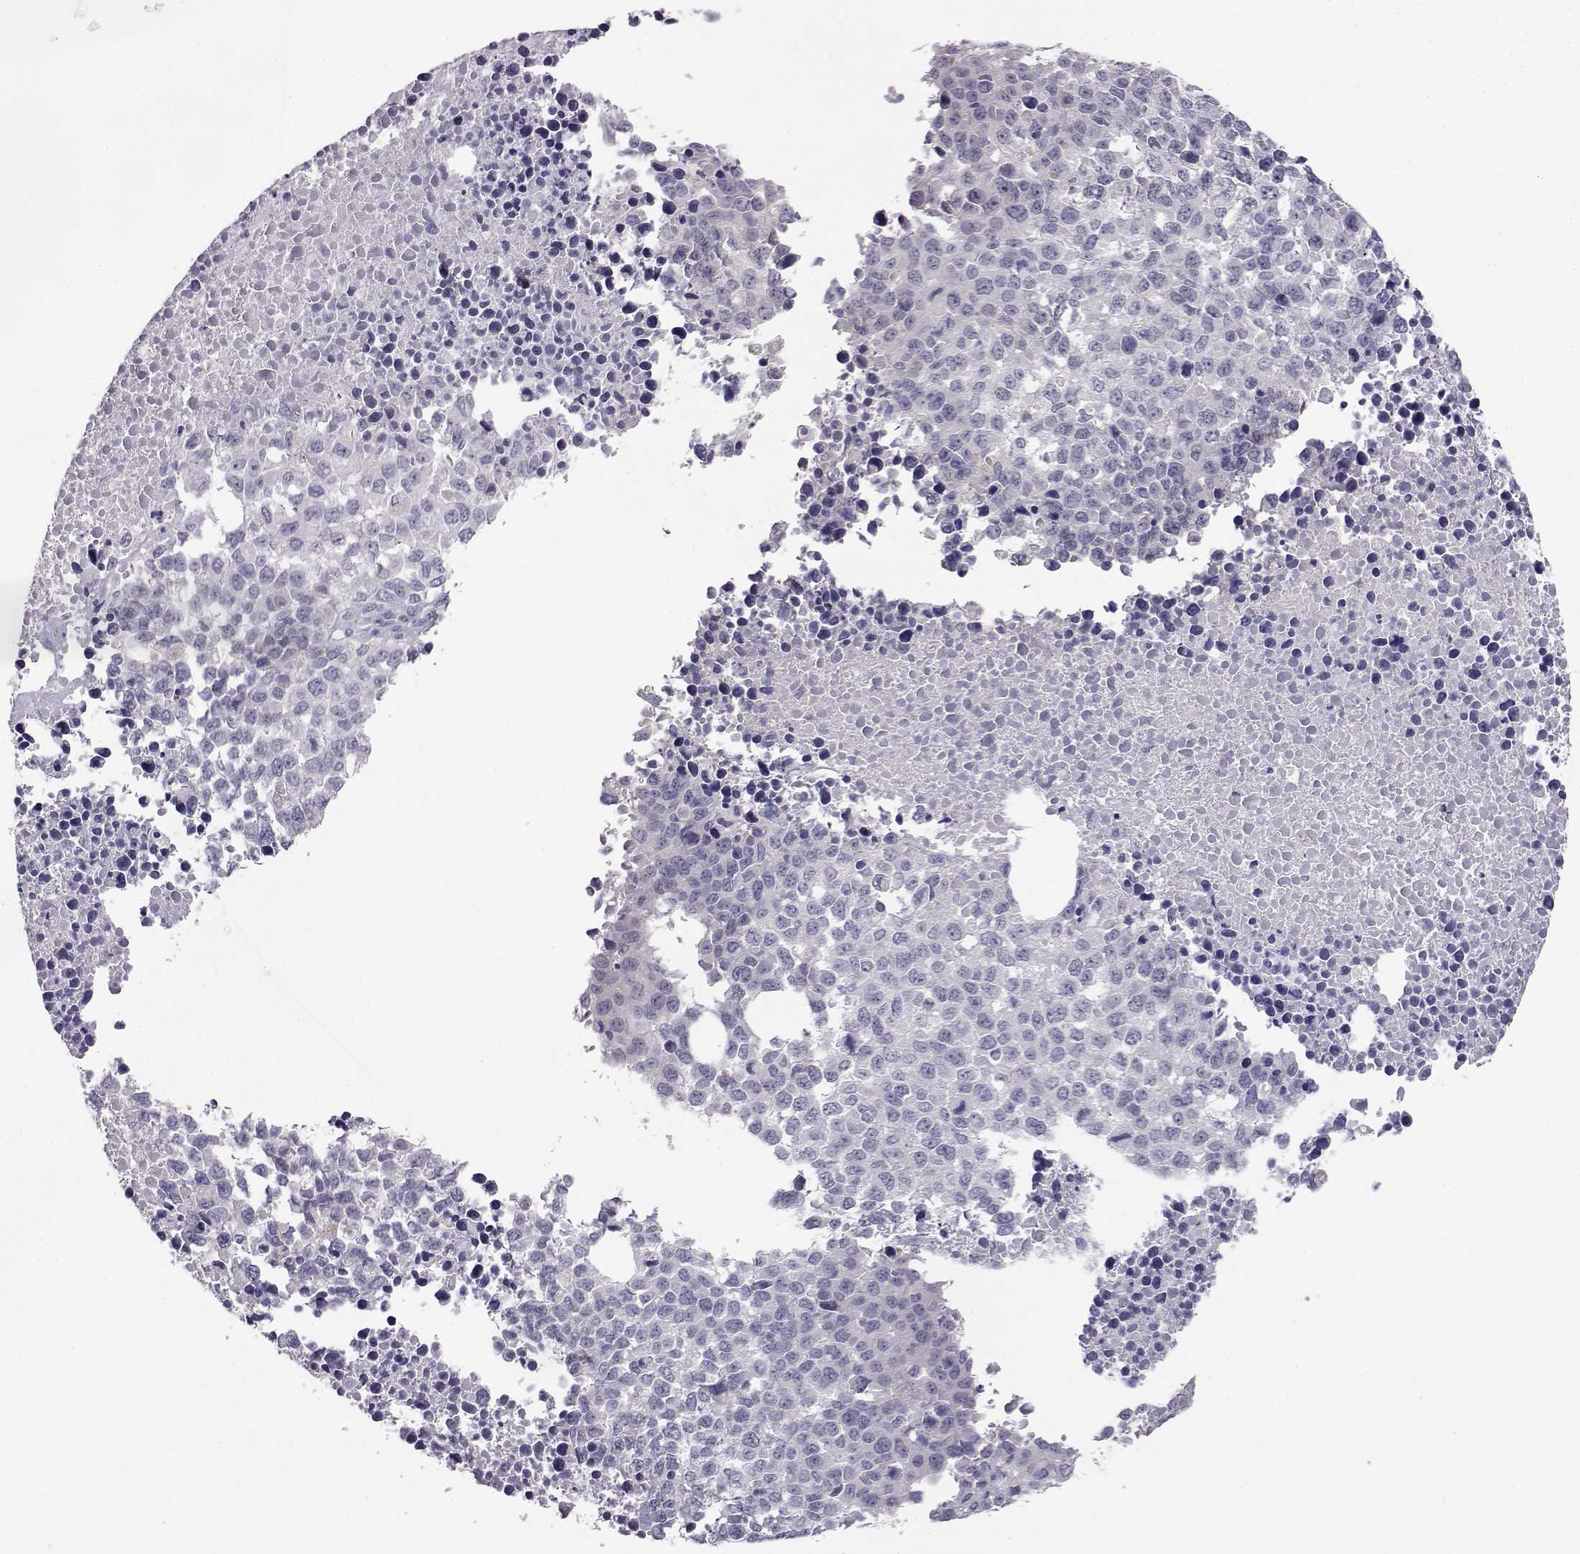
{"staining": {"intensity": "negative", "quantity": "none", "location": "none"}, "tissue": "melanoma", "cell_type": "Tumor cells", "image_type": "cancer", "snomed": [{"axis": "morphology", "description": "Malignant melanoma, Metastatic site"}, {"axis": "topography", "description": "Skin"}], "caption": "DAB (3,3'-diaminobenzidine) immunohistochemical staining of malignant melanoma (metastatic site) reveals no significant positivity in tumor cells. Nuclei are stained in blue.", "gene": "AKR1B1", "patient": {"sex": "male", "age": 84}}